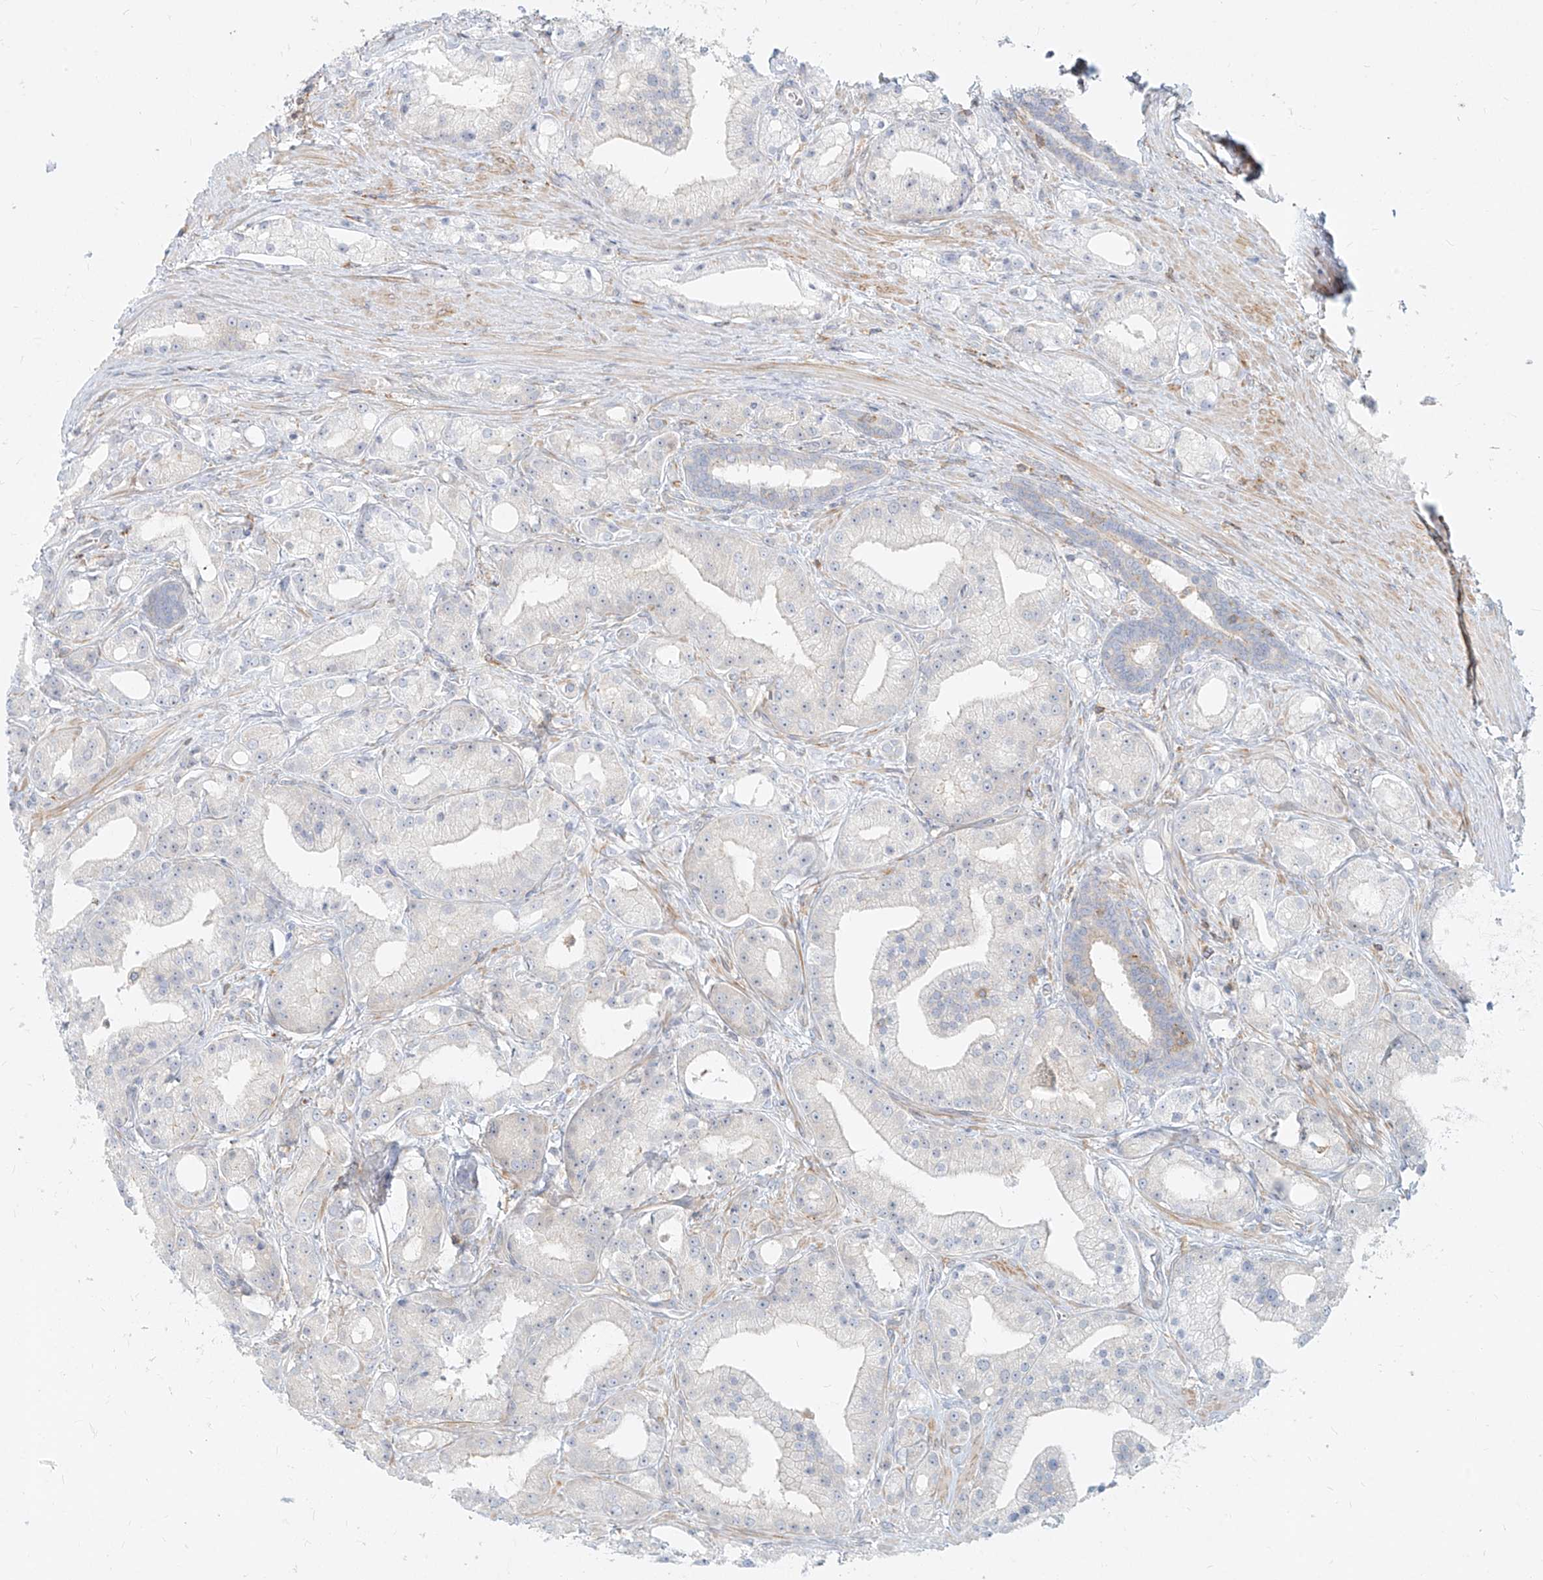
{"staining": {"intensity": "negative", "quantity": "none", "location": "none"}, "tissue": "prostate cancer", "cell_type": "Tumor cells", "image_type": "cancer", "snomed": [{"axis": "morphology", "description": "Adenocarcinoma, Low grade"}, {"axis": "topography", "description": "Prostate"}], "caption": "There is no significant expression in tumor cells of prostate cancer.", "gene": "SLC2A12", "patient": {"sex": "male", "age": 67}}